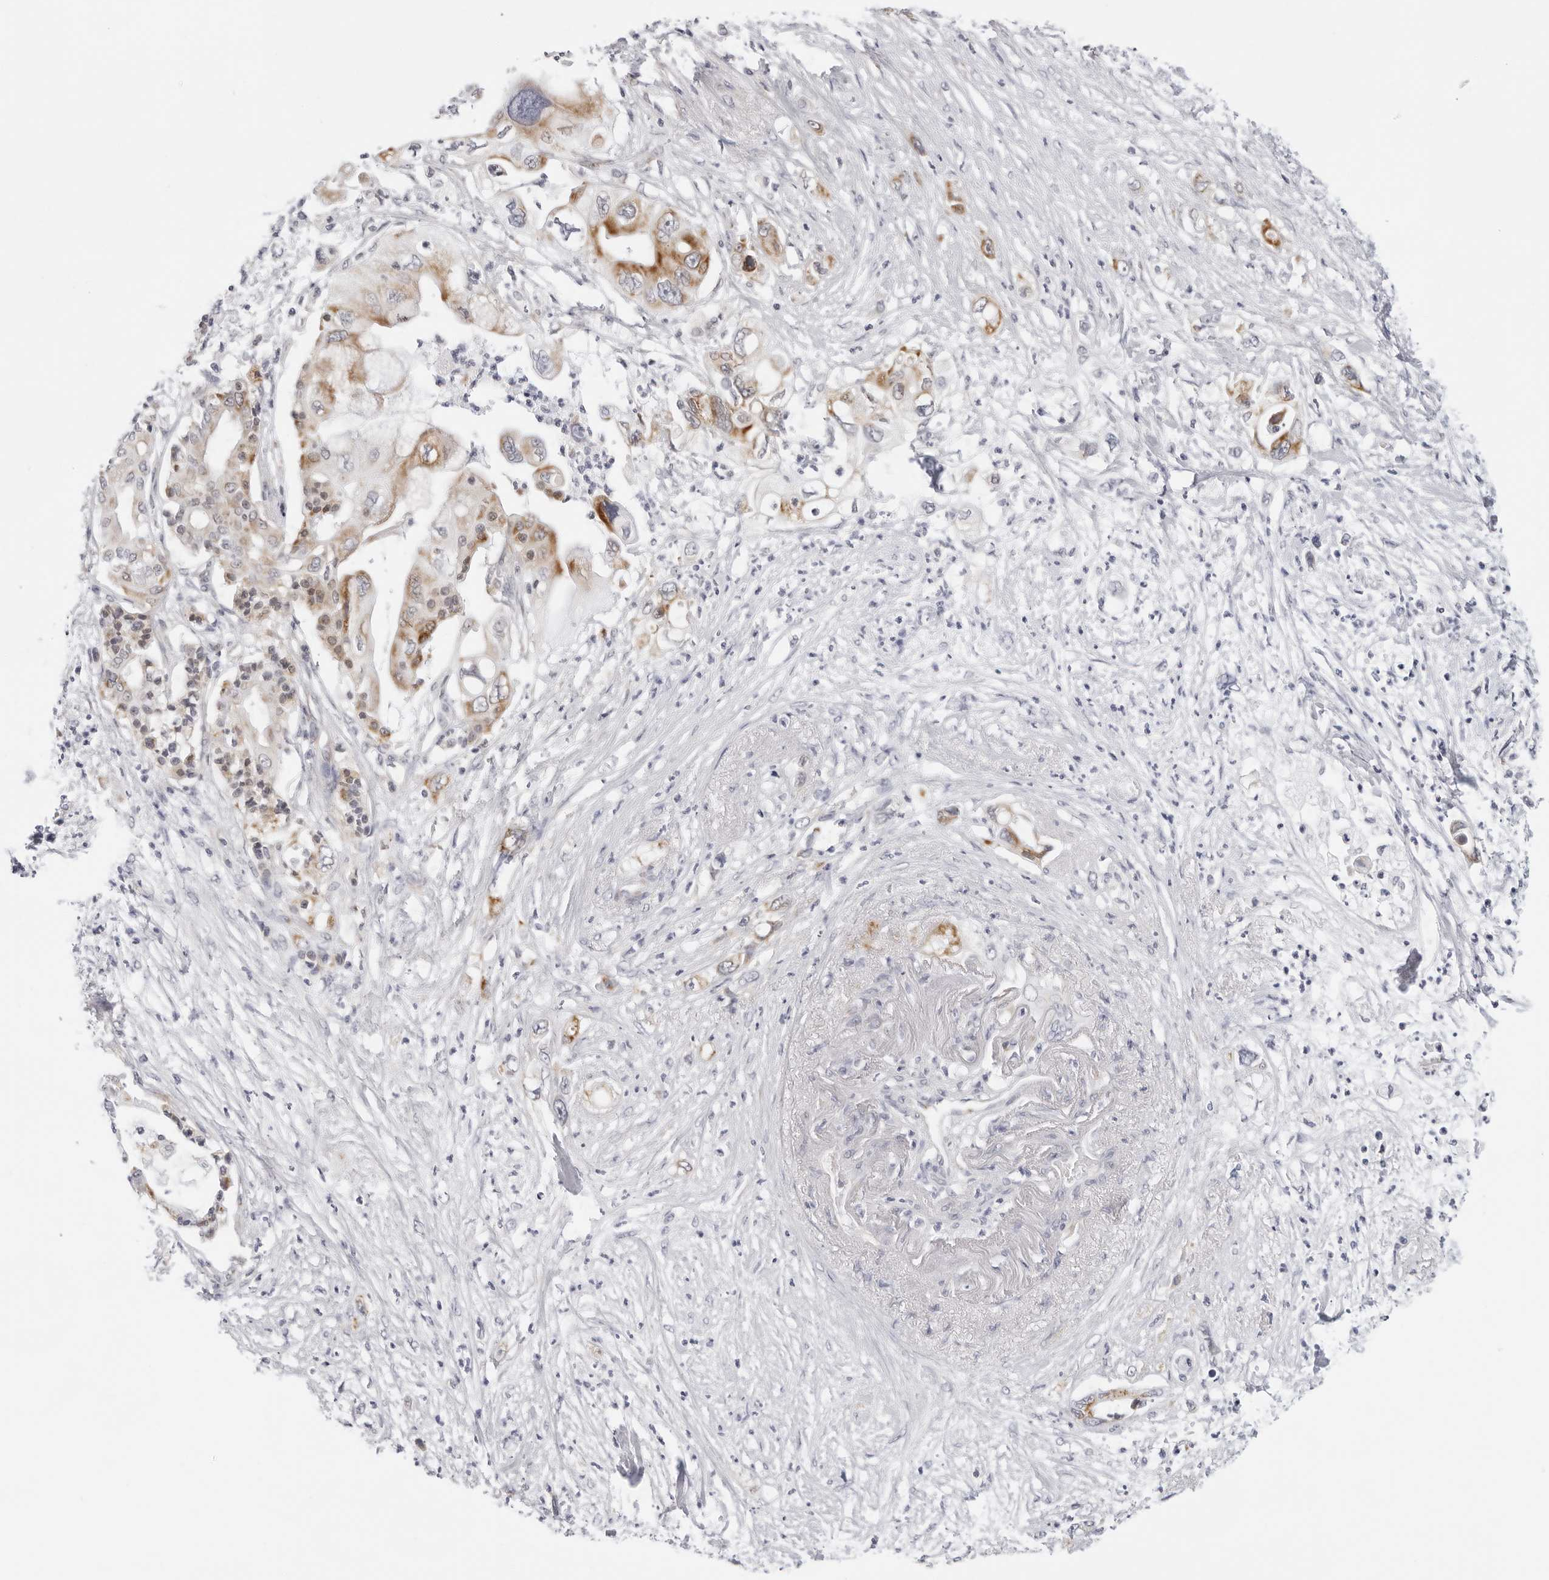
{"staining": {"intensity": "moderate", "quantity": ">75%", "location": "cytoplasmic/membranous"}, "tissue": "pancreatic cancer", "cell_type": "Tumor cells", "image_type": "cancer", "snomed": [{"axis": "morphology", "description": "Adenocarcinoma, NOS"}, {"axis": "topography", "description": "Pancreas"}], "caption": "Immunohistochemistry (IHC) (DAB (3,3'-diaminobenzidine)) staining of human adenocarcinoma (pancreatic) exhibits moderate cytoplasmic/membranous protein positivity in approximately >75% of tumor cells.", "gene": "CIART", "patient": {"sex": "male", "age": 66}}